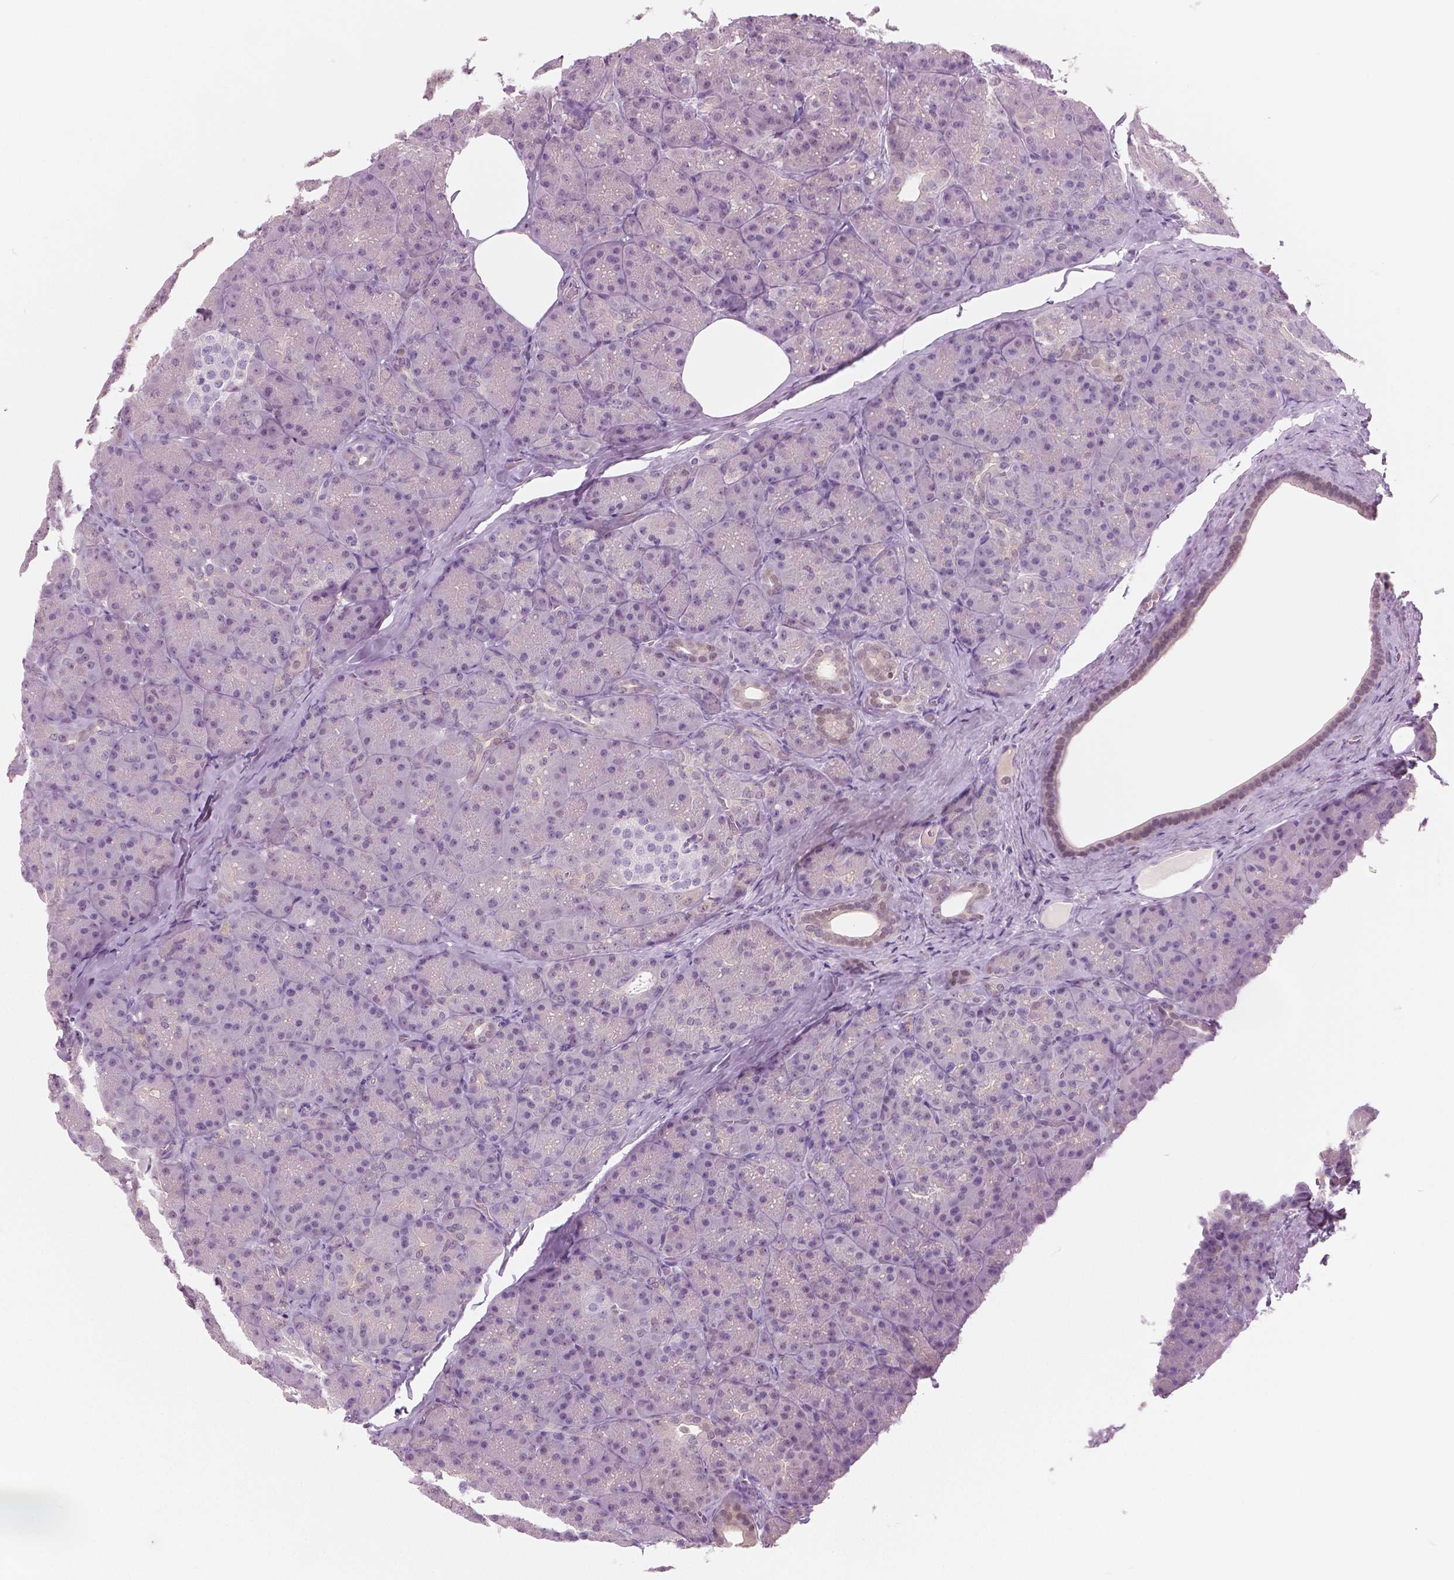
{"staining": {"intensity": "negative", "quantity": "none", "location": "none"}, "tissue": "pancreas", "cell_type": "Exocrine glandular cells", "image_type": "normal", "snomed": [{"axis": "morphology", "description": "Normal tissue, NOS"}, {"axis": "topography", "description": "Pancreas"}], "caption": "Immunohistochemical staining of unremarkable human pancreas reveals no significant positivity in exocrine glandular cells. (DAB (3,3'-diaminobenzidine) IHC, high magnification).", "gene": "GALM", "patient": {"sex": "male", "age": 57}}